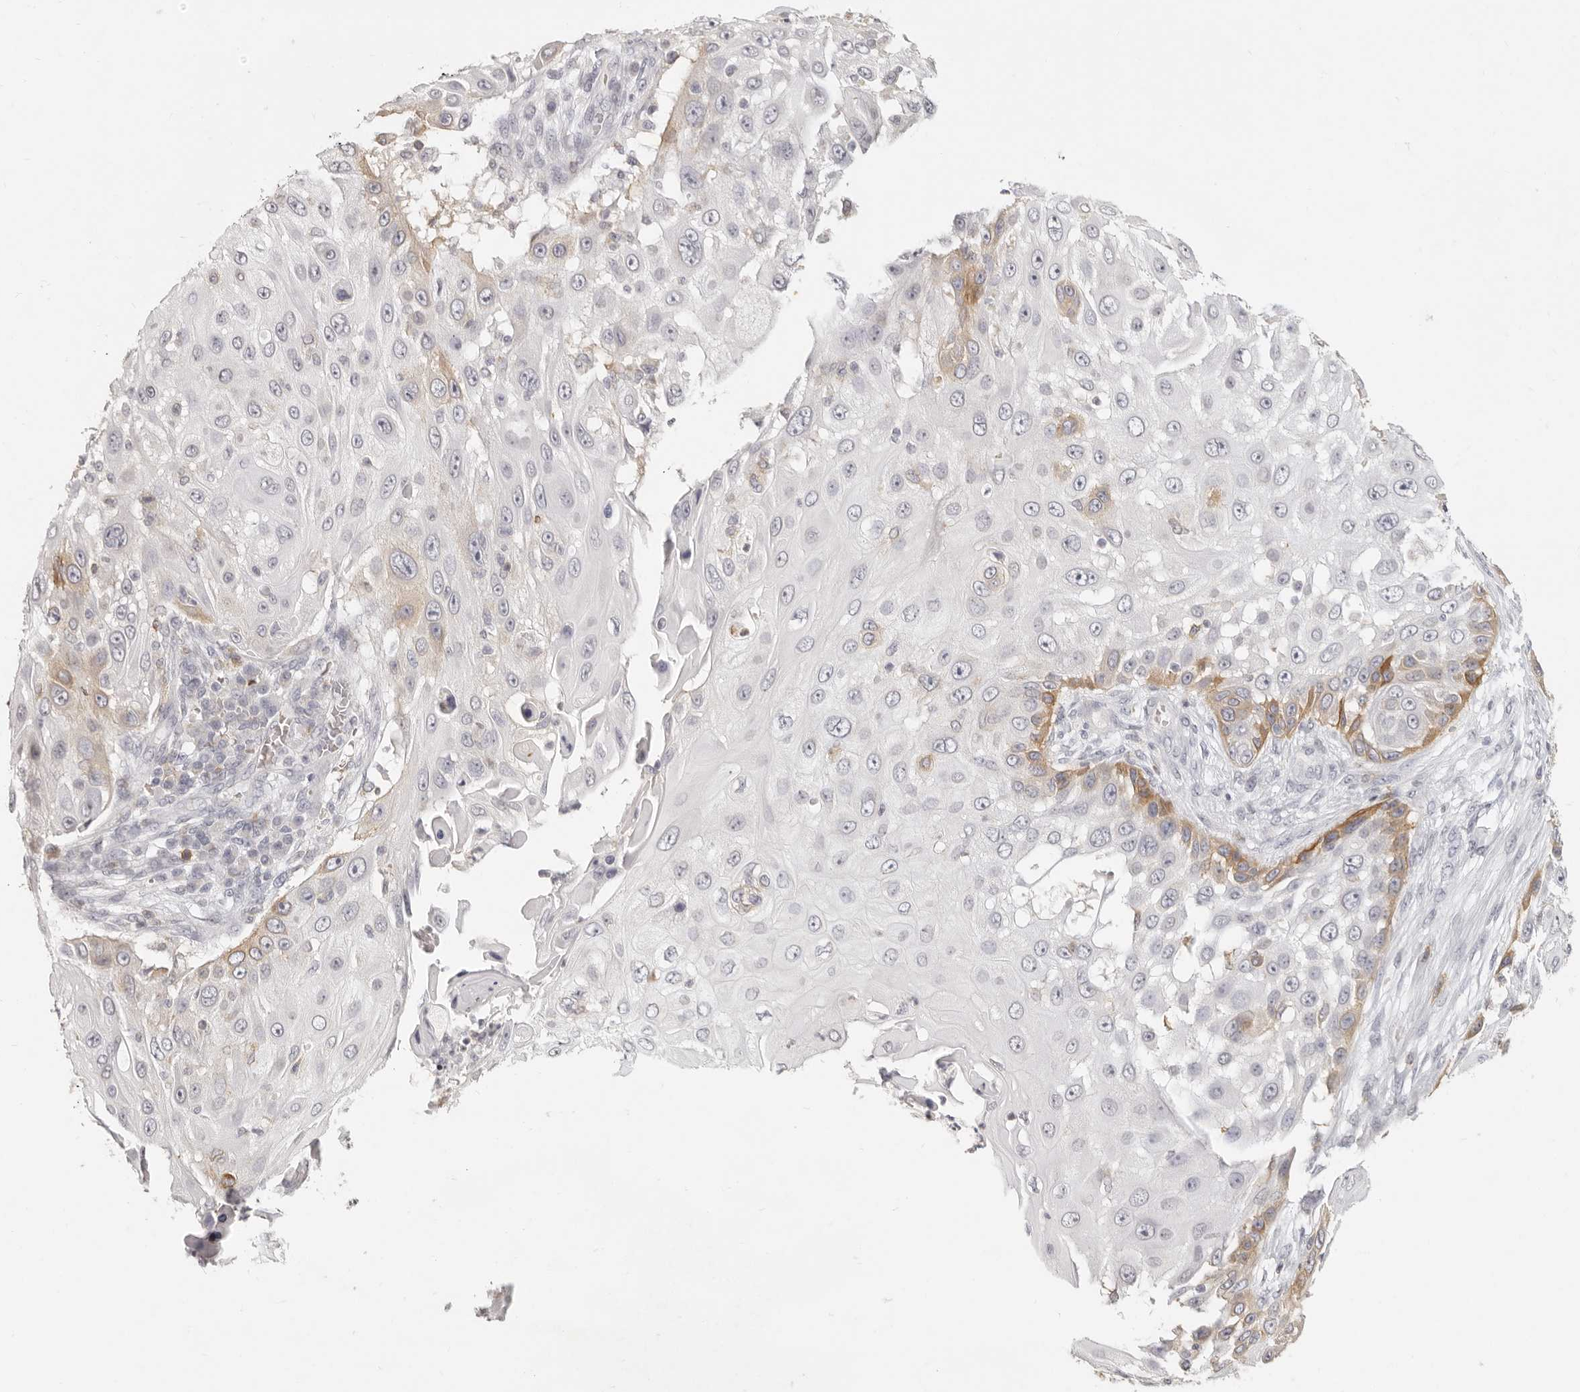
{"staining": {"intensity": "moderate", "quantity": "<25%", "location": "cytoplasmic/membranous"}, "tissue": "skin cancer", "cell_type": "Tumor cells", "image_type": "cancer", "snomed": [{"axis": "morphology", "description": "Squamous cell carcinoma, NOS"}, {"axis": "topography", "description": "Skin"}], "caption": "A low amount of moderate cytoplasmic/membranous expression is present in approximately <25% of tumor cells in skin squamous cell carcinoma tissue.", "gene": "NIBAN1", "patient": {"sex": "female", "age": 44}}